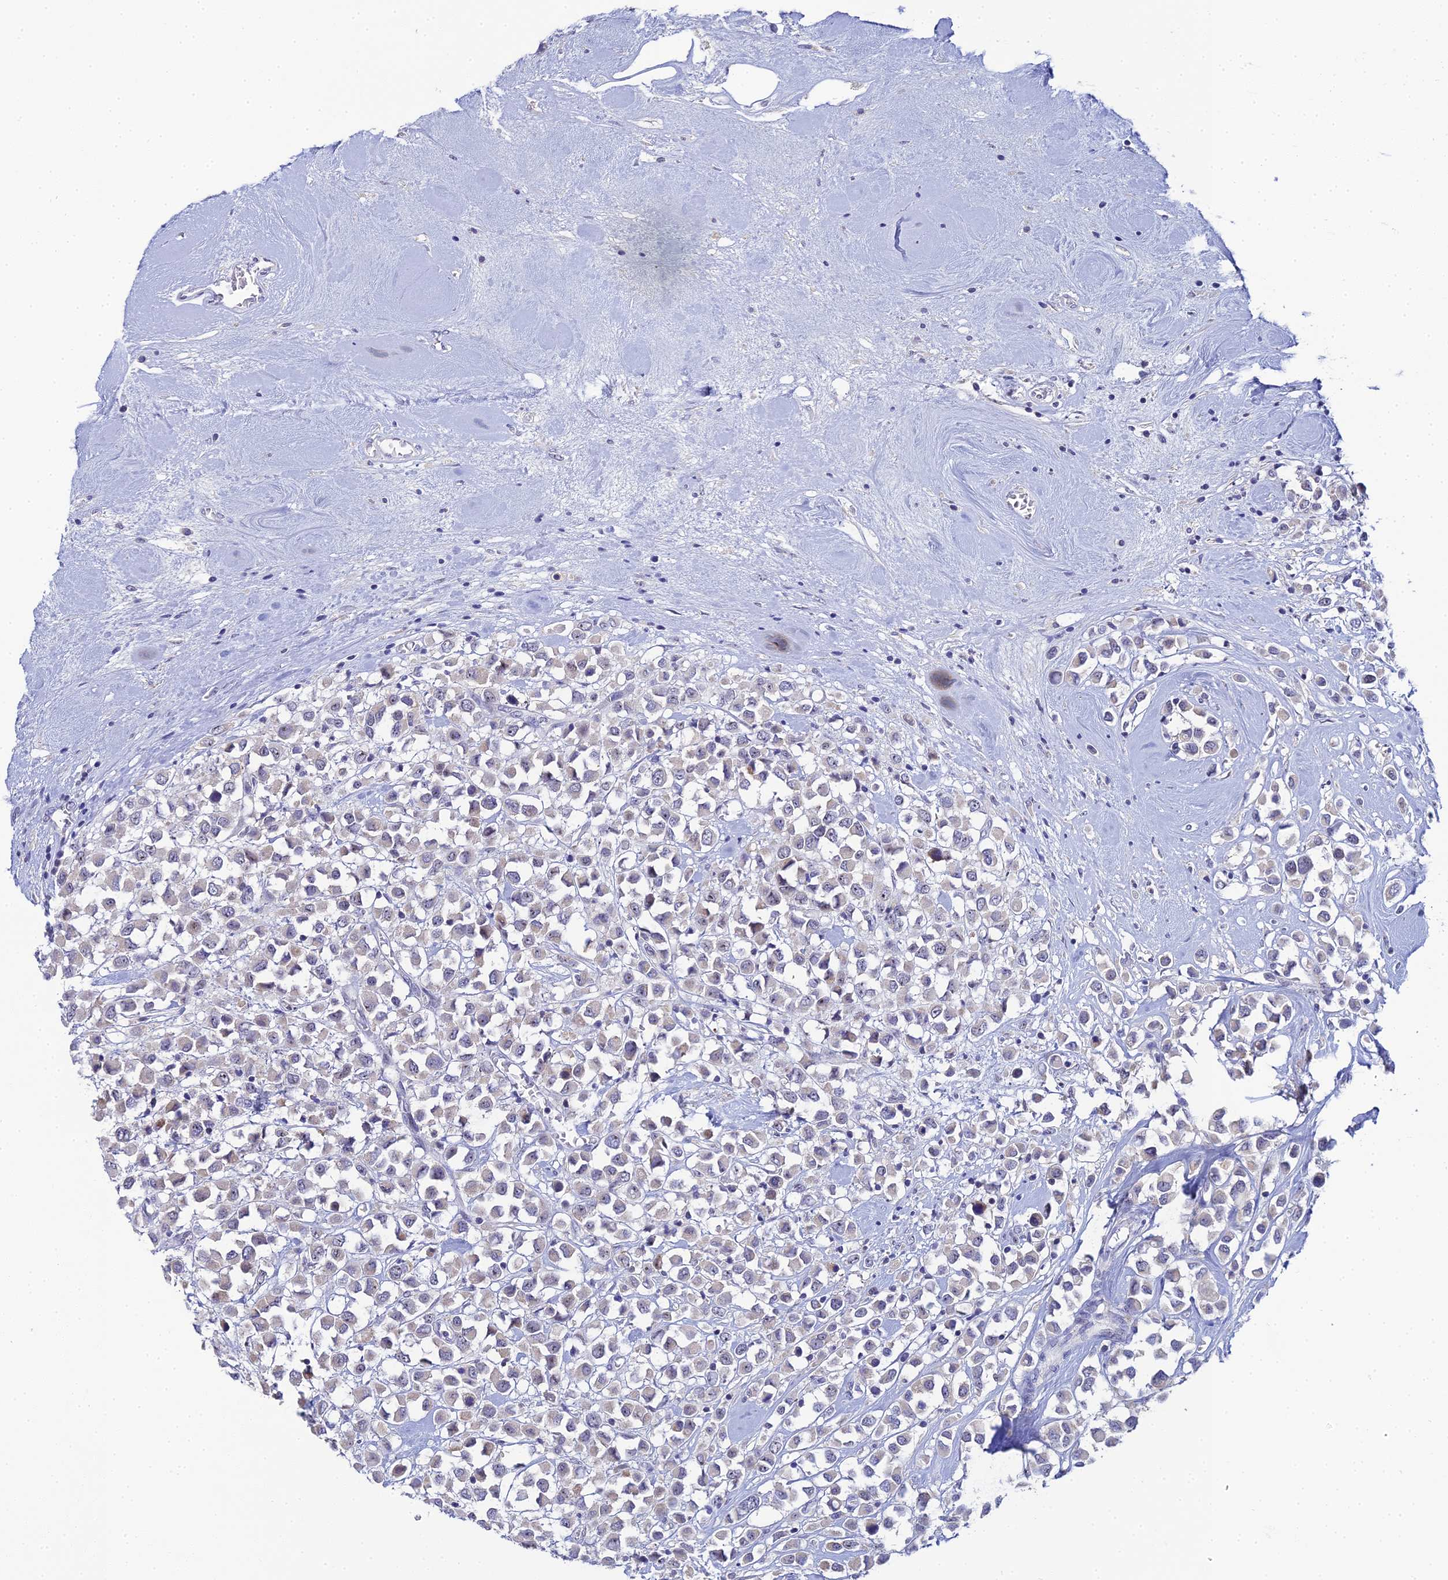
{"staining": {"intensity": "weak", "quantity": "<25%", "location": "cytoplasmic/membranous"}, "tissue": "breast cancer", "cell_type": "Tumor cells", "image_type": "cancer", "snomed": [{"axis": "morphology", "description": "Duct carcinoma"}, {"axis": "topography", "description": "Breast"}], "caption": "High power microscopy photomicrograph of an immunohistochemistry photomicrograph of intraductal carcinoma (breast), revealing no significant staining in tumor cells.", "gene": "PLPP4", "patient": {"sex": "female", "age": 61}}